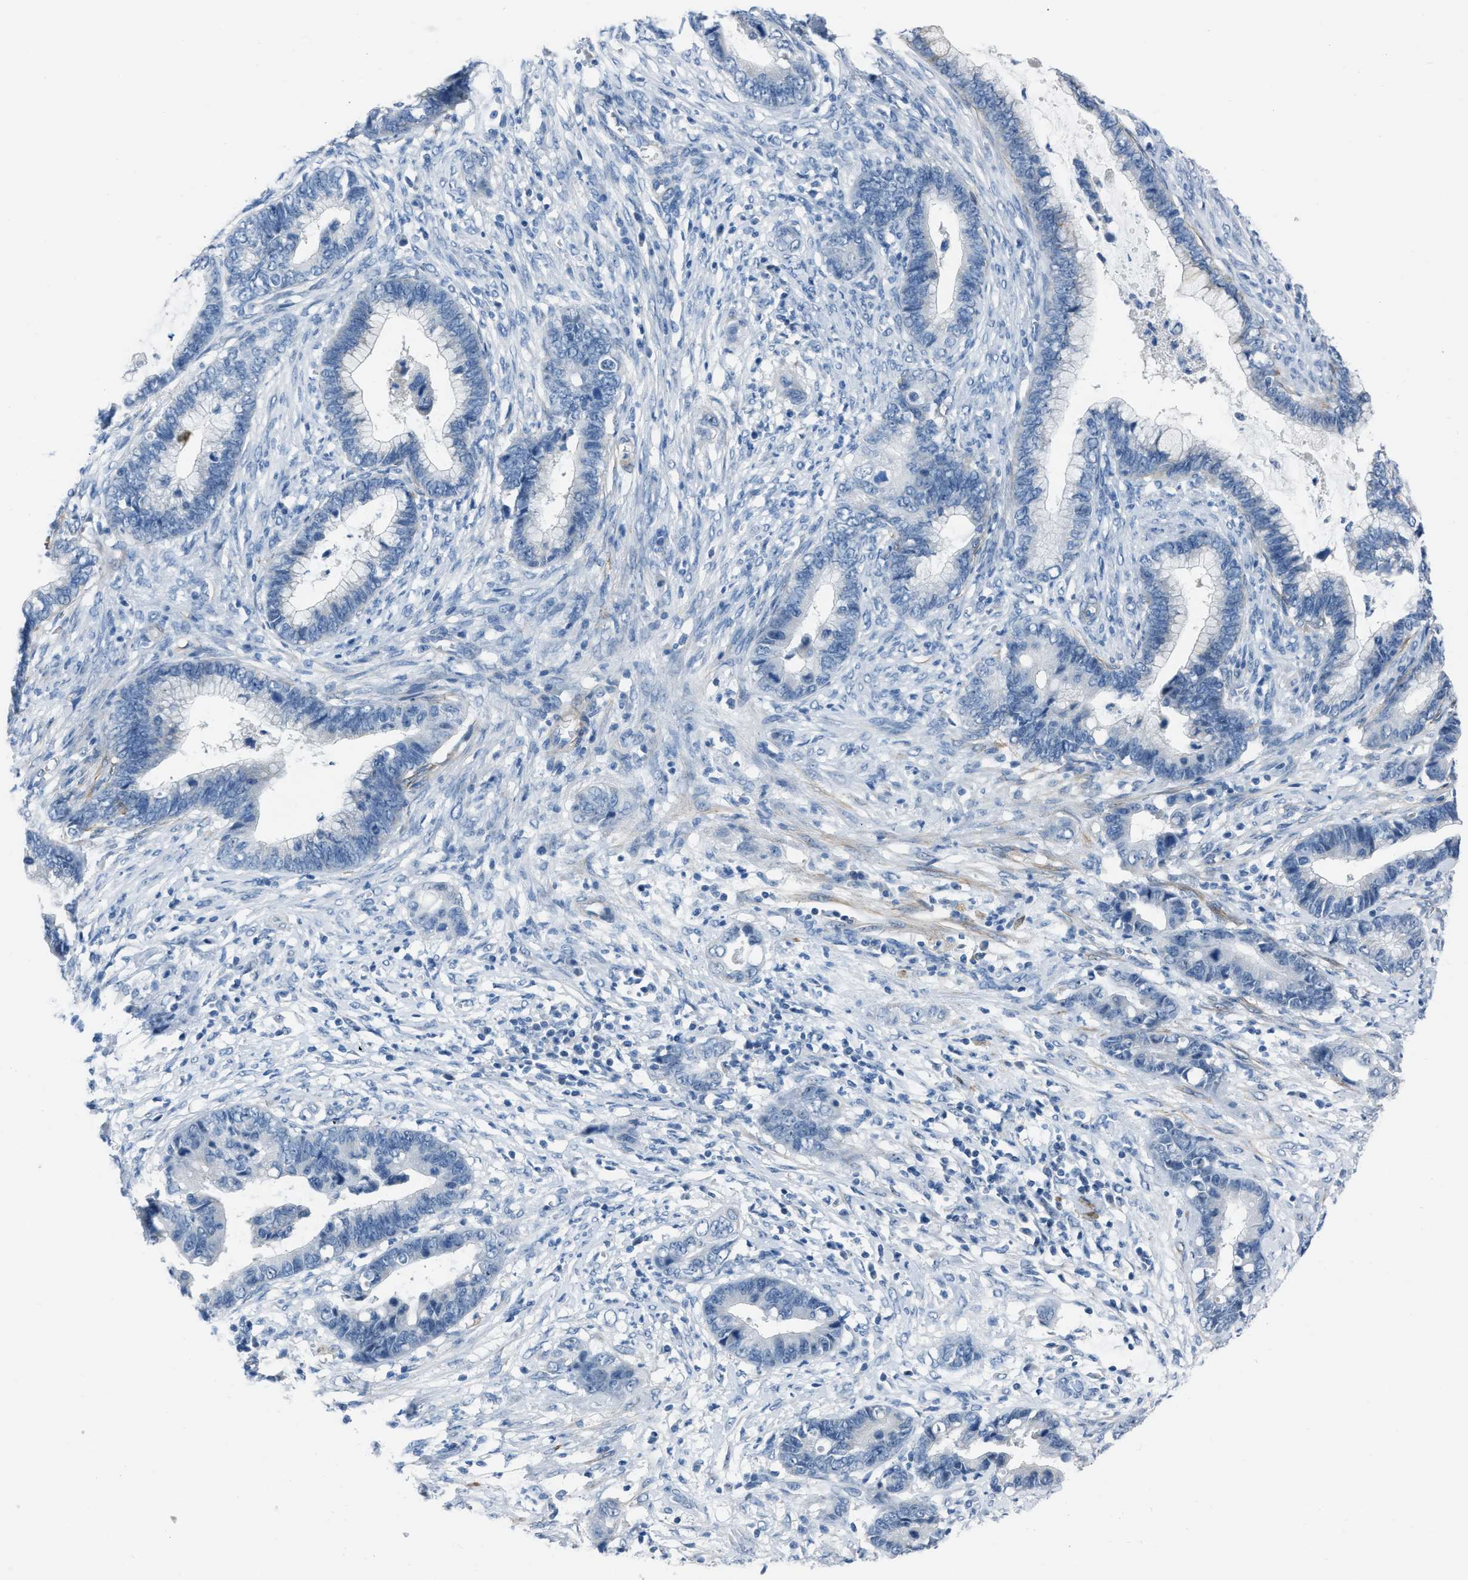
{"staining": {"intensity": "negative", "quantity": "none", "location": "none"}, "tissue": "cervical cancer", "cell_type": "Tumor cells", "image_type": "cancer", "snomed": [{"axis": "morphology", "description": "Adenocarcinoma, NOS"}, {"axis": "topography", "description": "Cervix"}], "caption": "DAB (3,3'-diaminobenzidine) immunohistochemical staining of cervical cancer (adenocarcinoma) exhibits no significant expression in tumor cells. The staining is performed using DAB (3,3'-diaminobenzidine) brown chromogen with nuclei counter-stained in using hematoxylin.", "gene": "SPATC1L", "patient": {"sex": "female", "age": 44}}